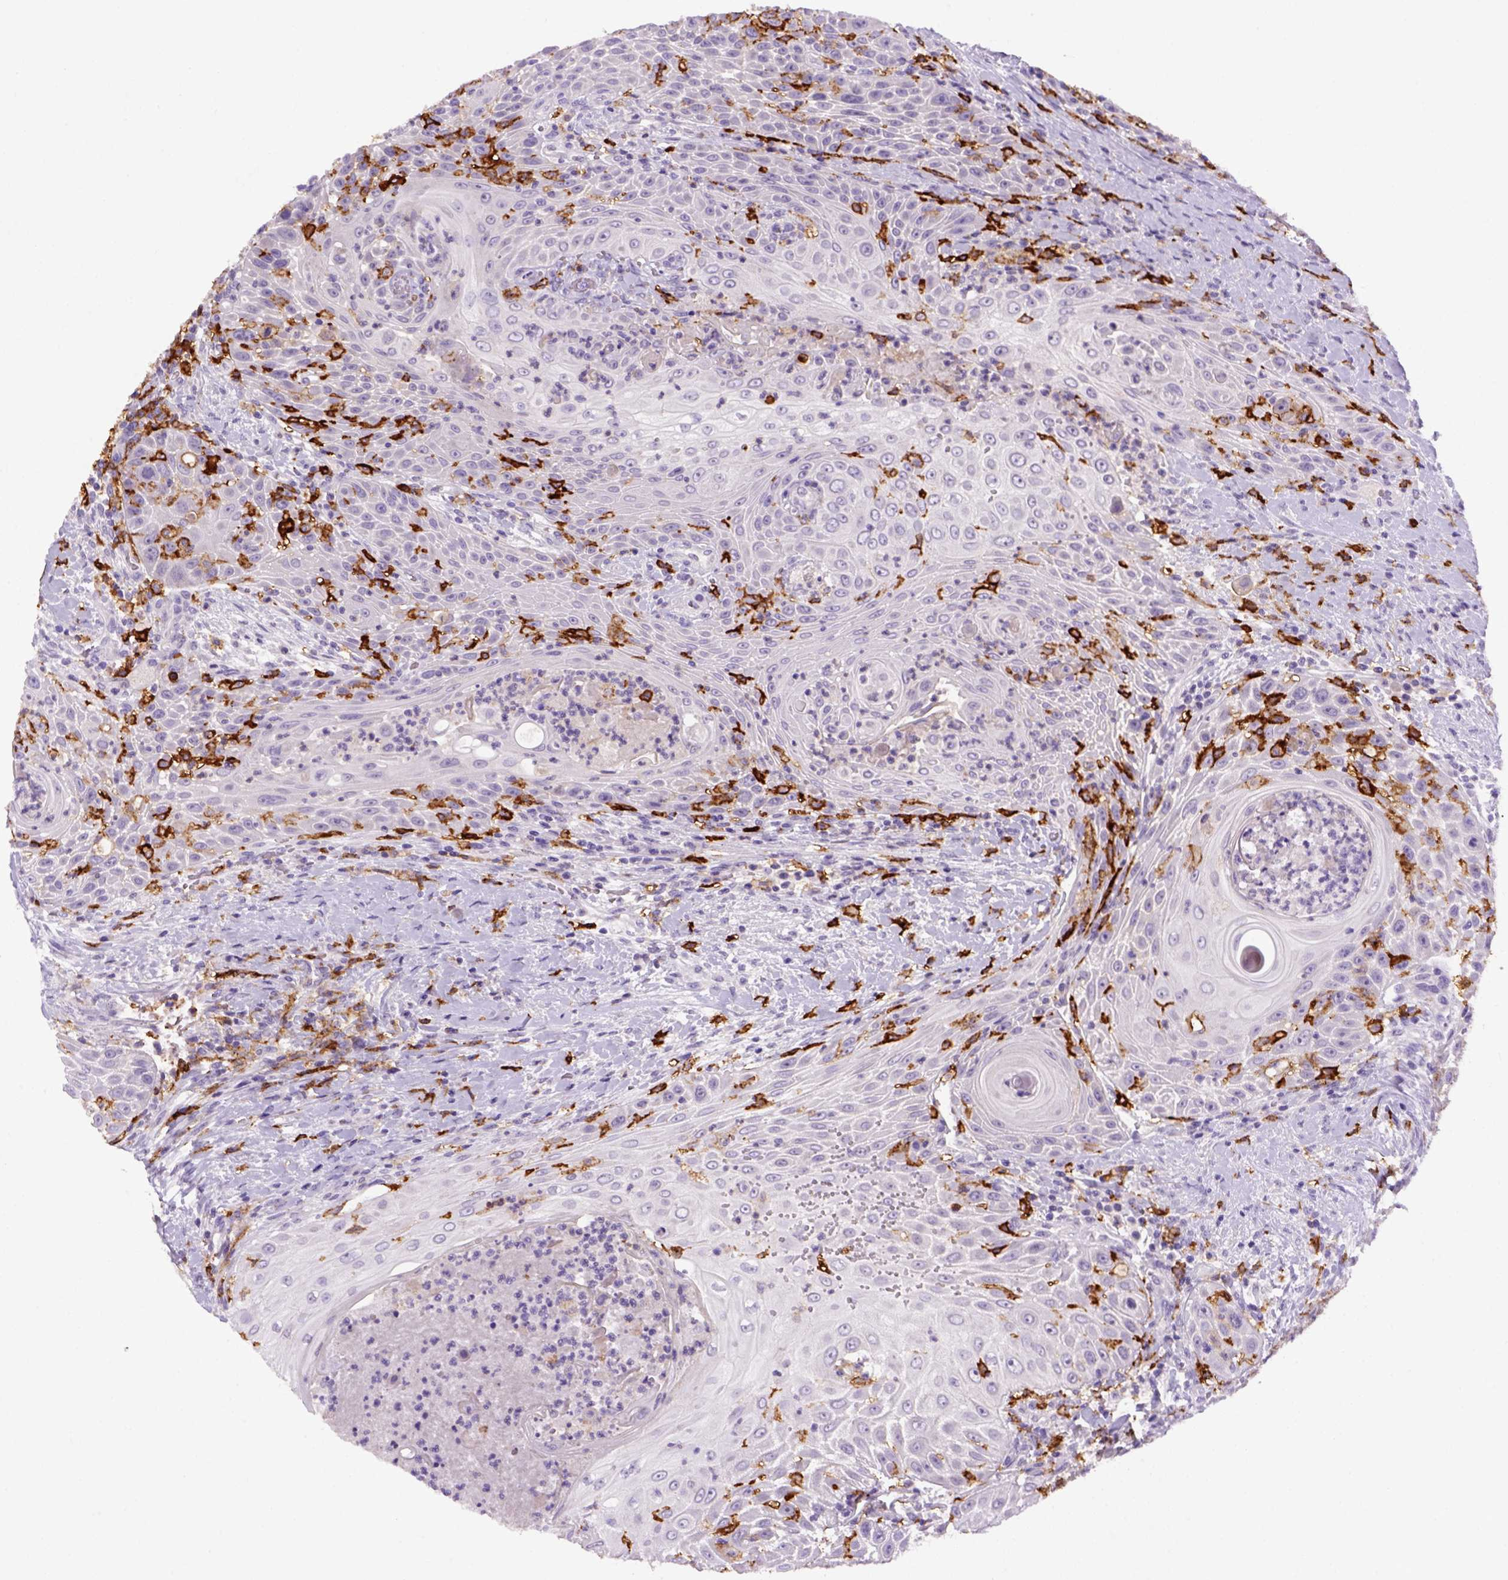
{"staining": {"intensity": "negative", "quantity": "none", "location": "none"}, "tissue": "head and neck cancer", "cell_type": "Tumor cells", "image_type": "cancer", "snomed": [{"axis": "morphology", "description": "Squamous cell carcinoma, NOS"}, {"axis": "topography", "description": "Head-Neck"}], "caption": "This is an IHC photomicrograph of head and neck squamous cell carcinoma. There is no expression in tumor cells.", "gene": "CD14", "patient": {"sex": "male", "age": 69}}